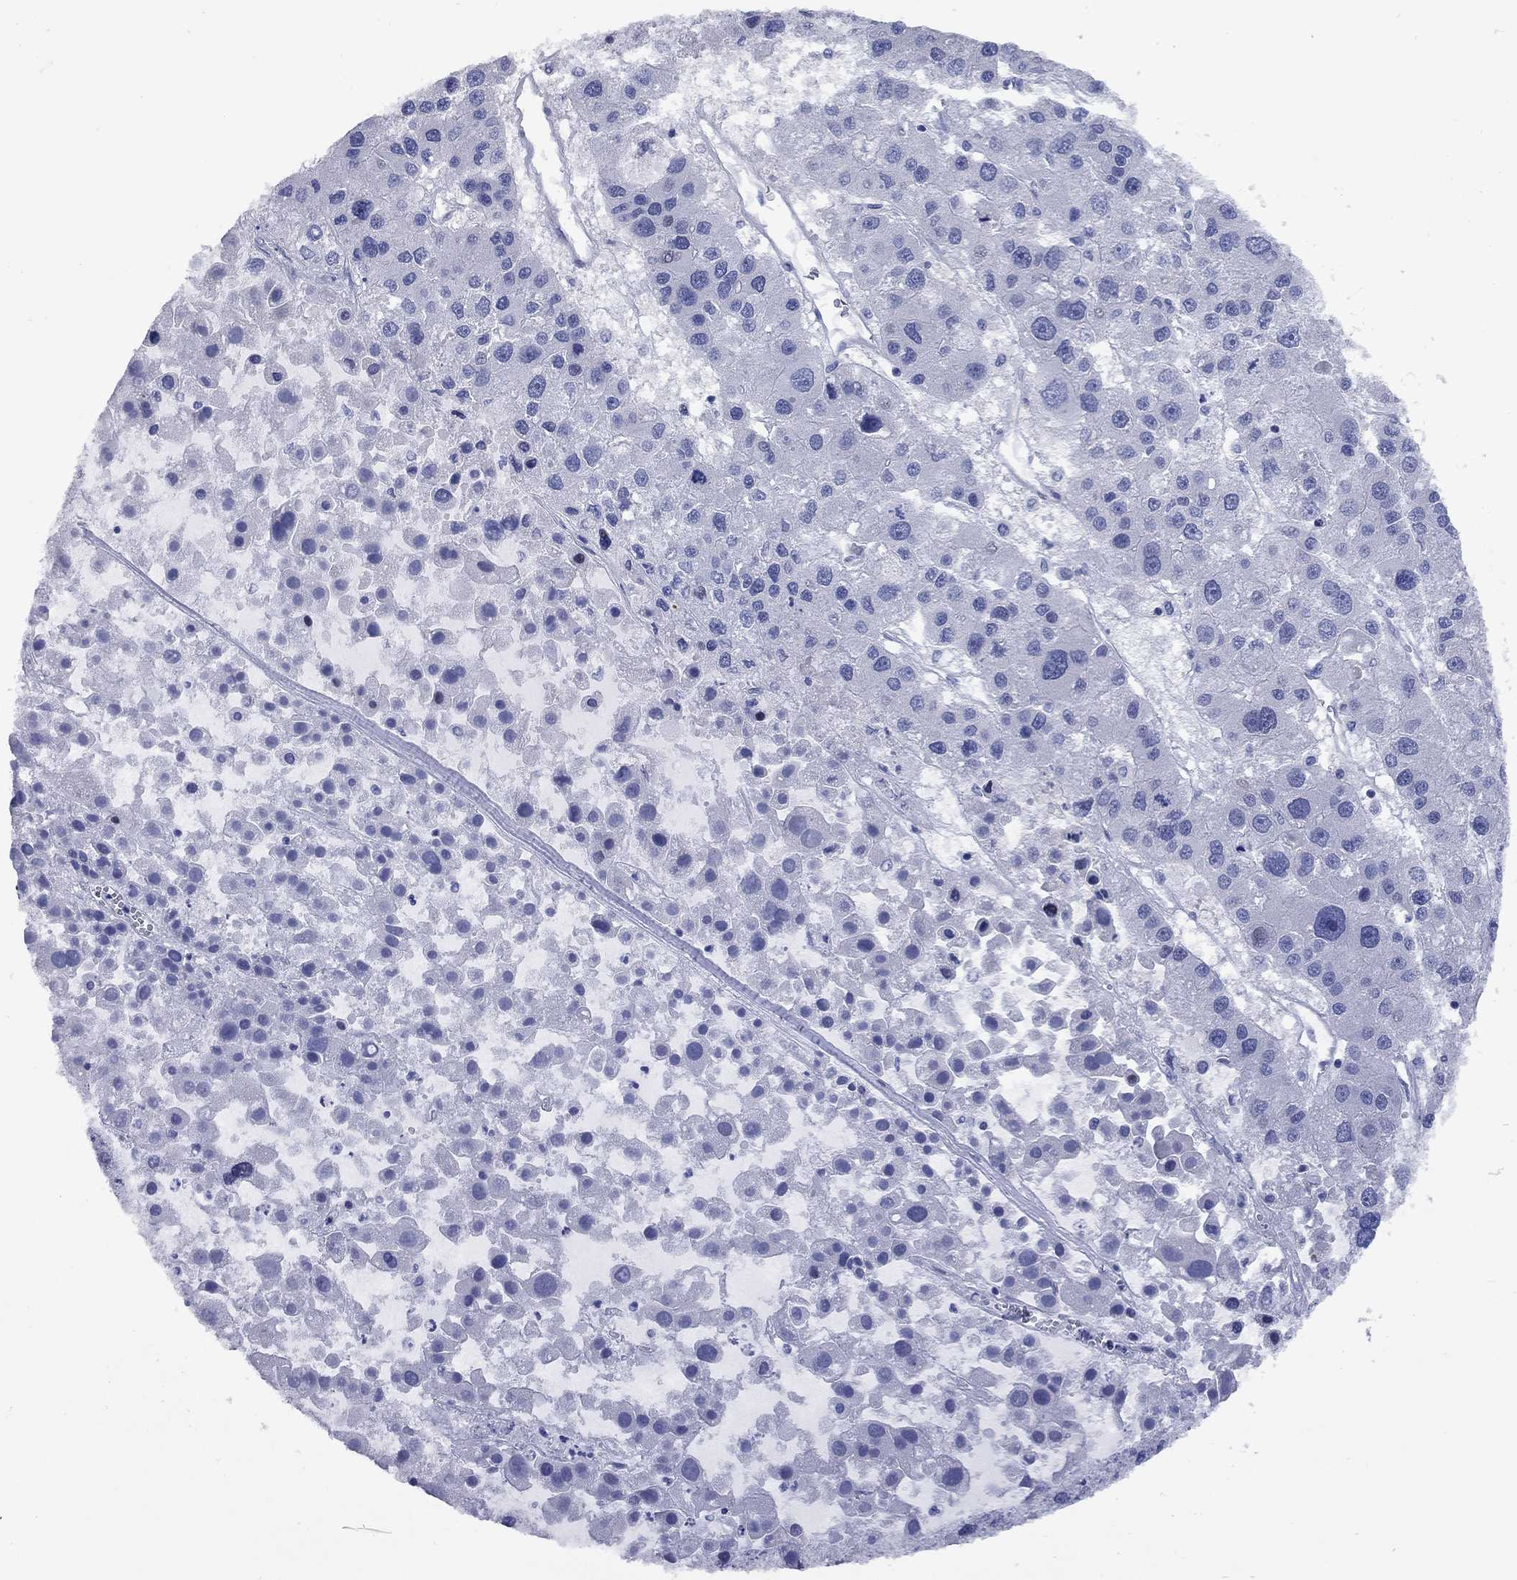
{"staining": {"intensity": "negative", "quantity": "none", "location": "none"}, "tissue": "liver cancer", "cell_type": "Tumor cells", "image_type": "cancer", "snomed": [{"axis": "morphology", "description": "Carcinoma, Hepatocellular, NOS"}, {"axis": "topography", "description": "Liver"}], "caption": "Image shows no significant protein positivity in tumor cells of liver cancer.", "gene": "CCNA1", "patient": {"sex": "male", "age": 73}}